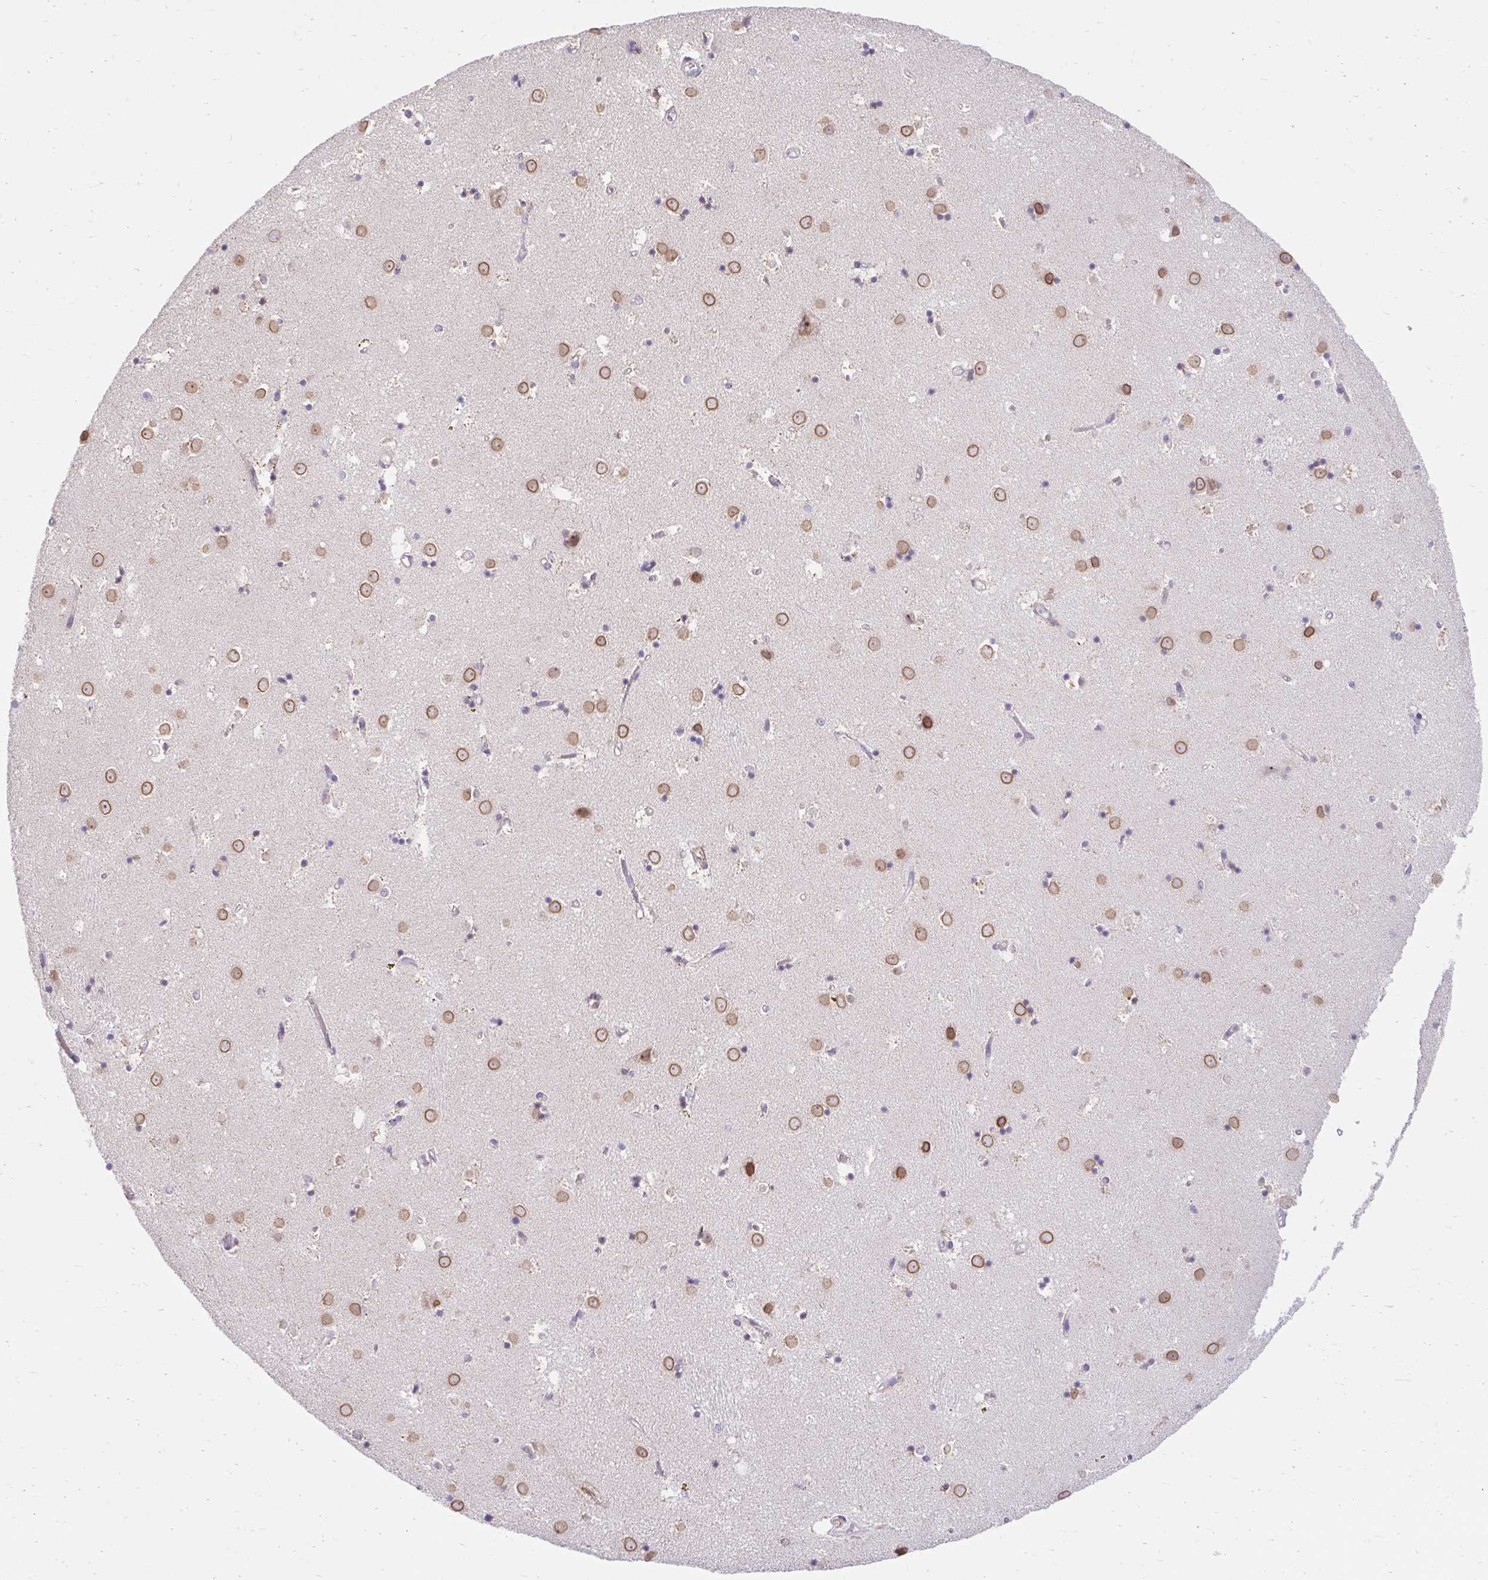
{"staining": {"intensity": "negative", "quantity": "none", "location": "none"}, "tissue": "caudate", "cell_type": "Glial cells", "image_type": "normal", "snomed": [{"axis": "morphology", "description": "Normal tissue, NOS"}, {"axis": "topography", "description": "Lateral ventricle wall"}], "caption": "High magnification brightfield microscopy of unremarkable caudate stained with DAB (3,3'-diaminobenzidine) (brown) and counterstained with hematoxylin (blue): glial cells show no significant staining.", "gene": "NT5C1B", "patient": {"sex": "male", "age": 58}}